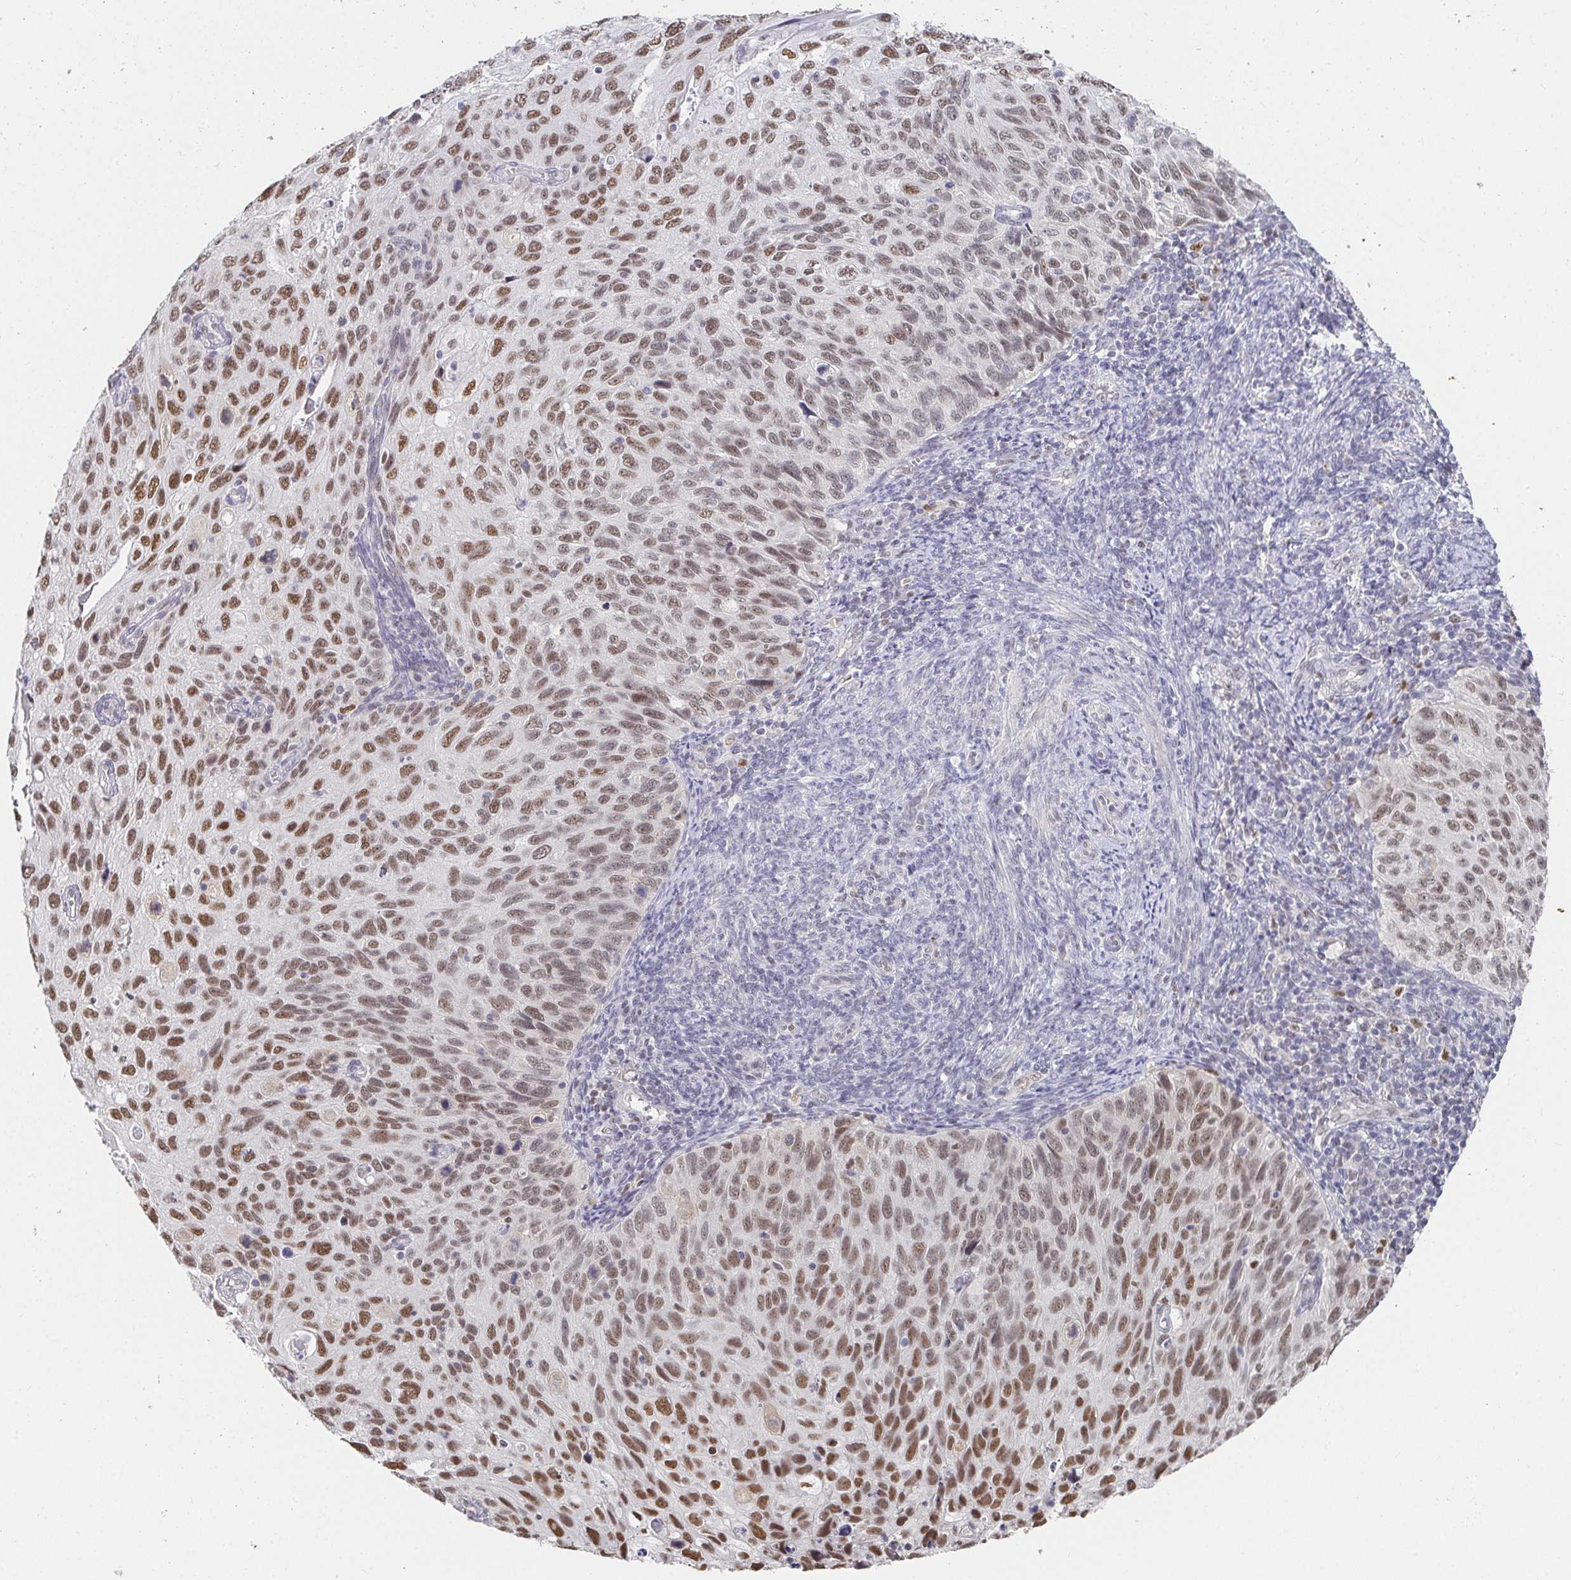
{"staining": {"intensity": "moderate", "quantity": ">75%", "location": "nuclear"}, "tissue": "cervical cancer", "cell_type": "Tumor cells", "image_type": "cancer", "snomed": [{"axis": "morphology", "description": "Squamous cell carcinoma, NOS"}, {"axis": "topography", "description": "Cervix"}], "caption": "High-magnification brightfield microscopy of cervical cancer stained with DAB (3,3'-diaminobenzidine) (brown) and counterstained with hematoxylin (blue). tumor cells exhibit moderate nuclear expression is identified in about>75% of cells.", "gene": "RCOR1", "patient": {"sex": "female", "age": 70}}